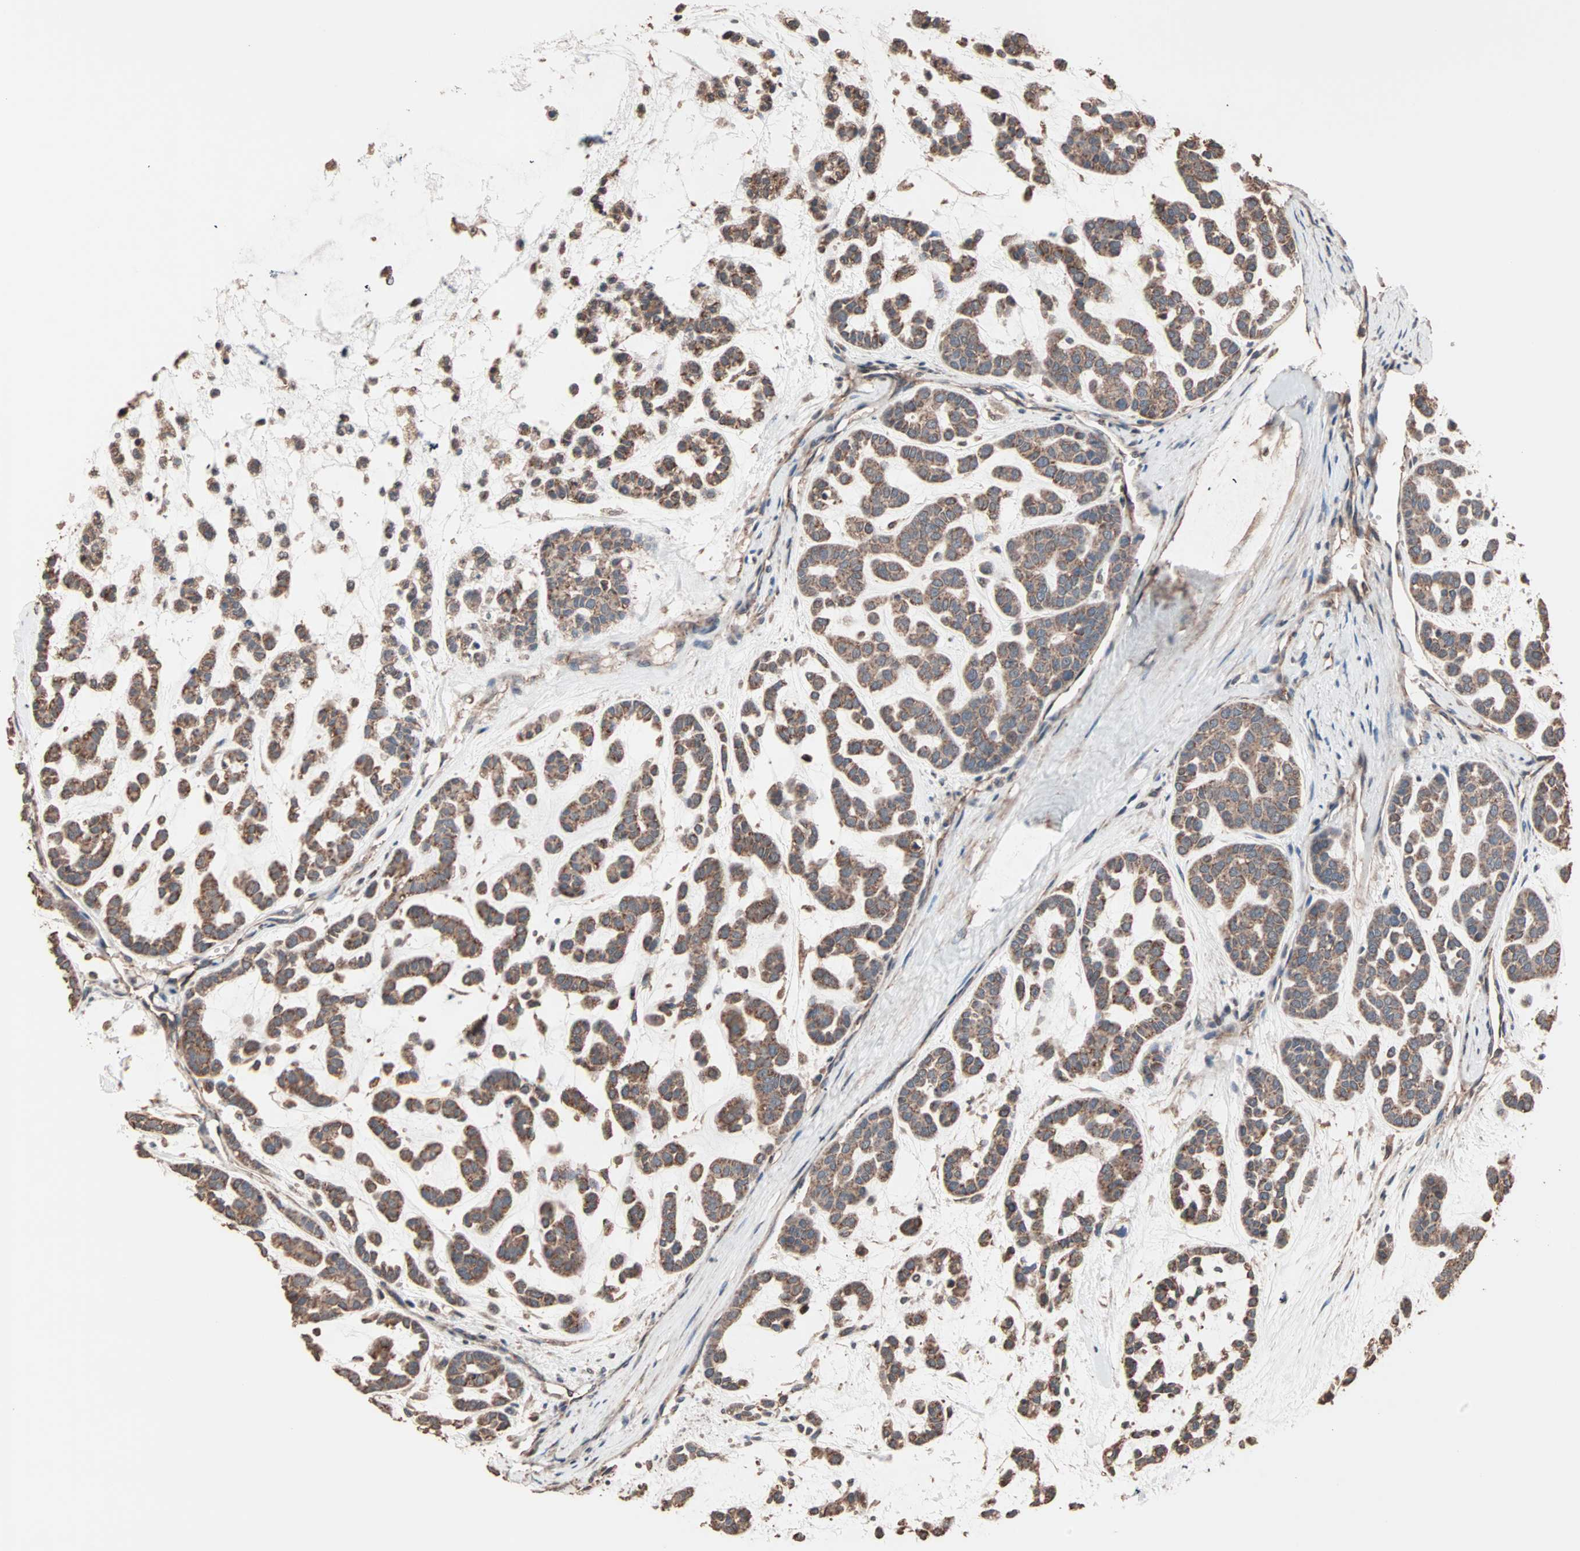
{"staining": {"intensity": "moderate", "quantity": ">75%", "location": "cytoplasmic/membranous"}, "tissue": "head and neck cancer", "cell_type": "Tumor cells", "image_type": "cancer", "snomed": [{"axis": "morphology", "description": "Adenocarcinoma, NOS"}, {"axis": "morphology", "description": "Adenoma, NOS"}, {"axis": "topography", "description": "Head-Neck"}], "caption": "Head and neck cancer tissue reveals moderate cytoplasmic/membranous staining in about >75% of tumor cells, visualized by immunohistochemistry. Nuclei are stained in blue.", "gene": "MRPL2", "patient": {"sex": "female", "age": 55}}